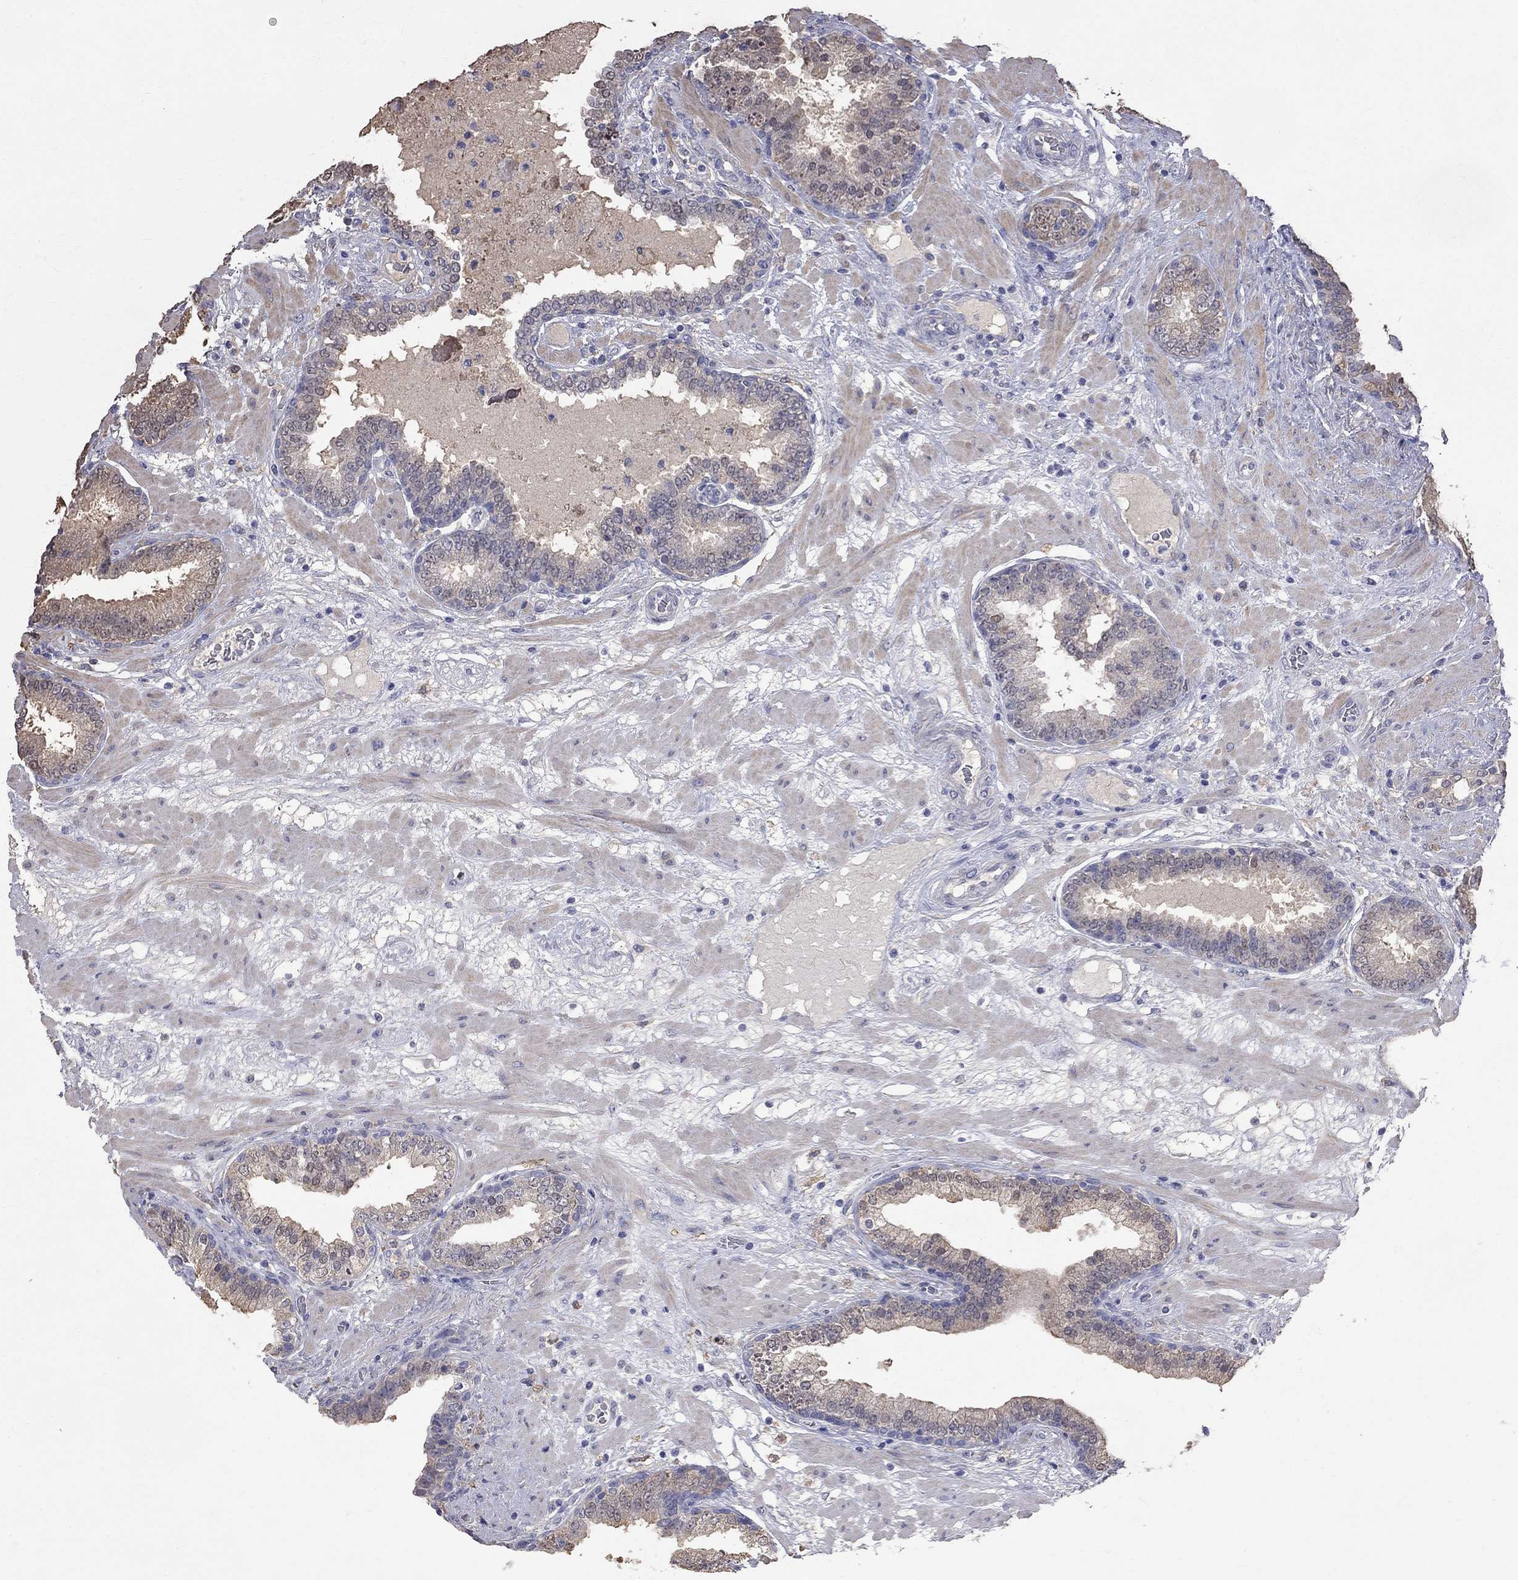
{"staining": {"intensity": "weak", "quantity": "<25%", "location": "cytoplasmic/membranous"}, "tissue": "prostate cancer", "cell_type": "Tumor cells", "image_type": "cancer", "snomed": [{"axis": "morphology", "description": "Adenocarcinoma, Low grade"}, {"axis": "topography", "description": "Prostate"}], "caption": "Immunohistochemistry photomicrograph of neoplastic tissue: prostate adenocarcinoma (low-grade) stained with DAB displays no significant protein expression in tumor cells. The staining was performed using DAB (3,3'-diaminobenzidine) to visualize the protein expression in brown, while the nuclei were stained in blue with hematoxylin (Magnification: 20x).", "gene": "CKAP2", "patient": {"sex": "male", "age": 60}}